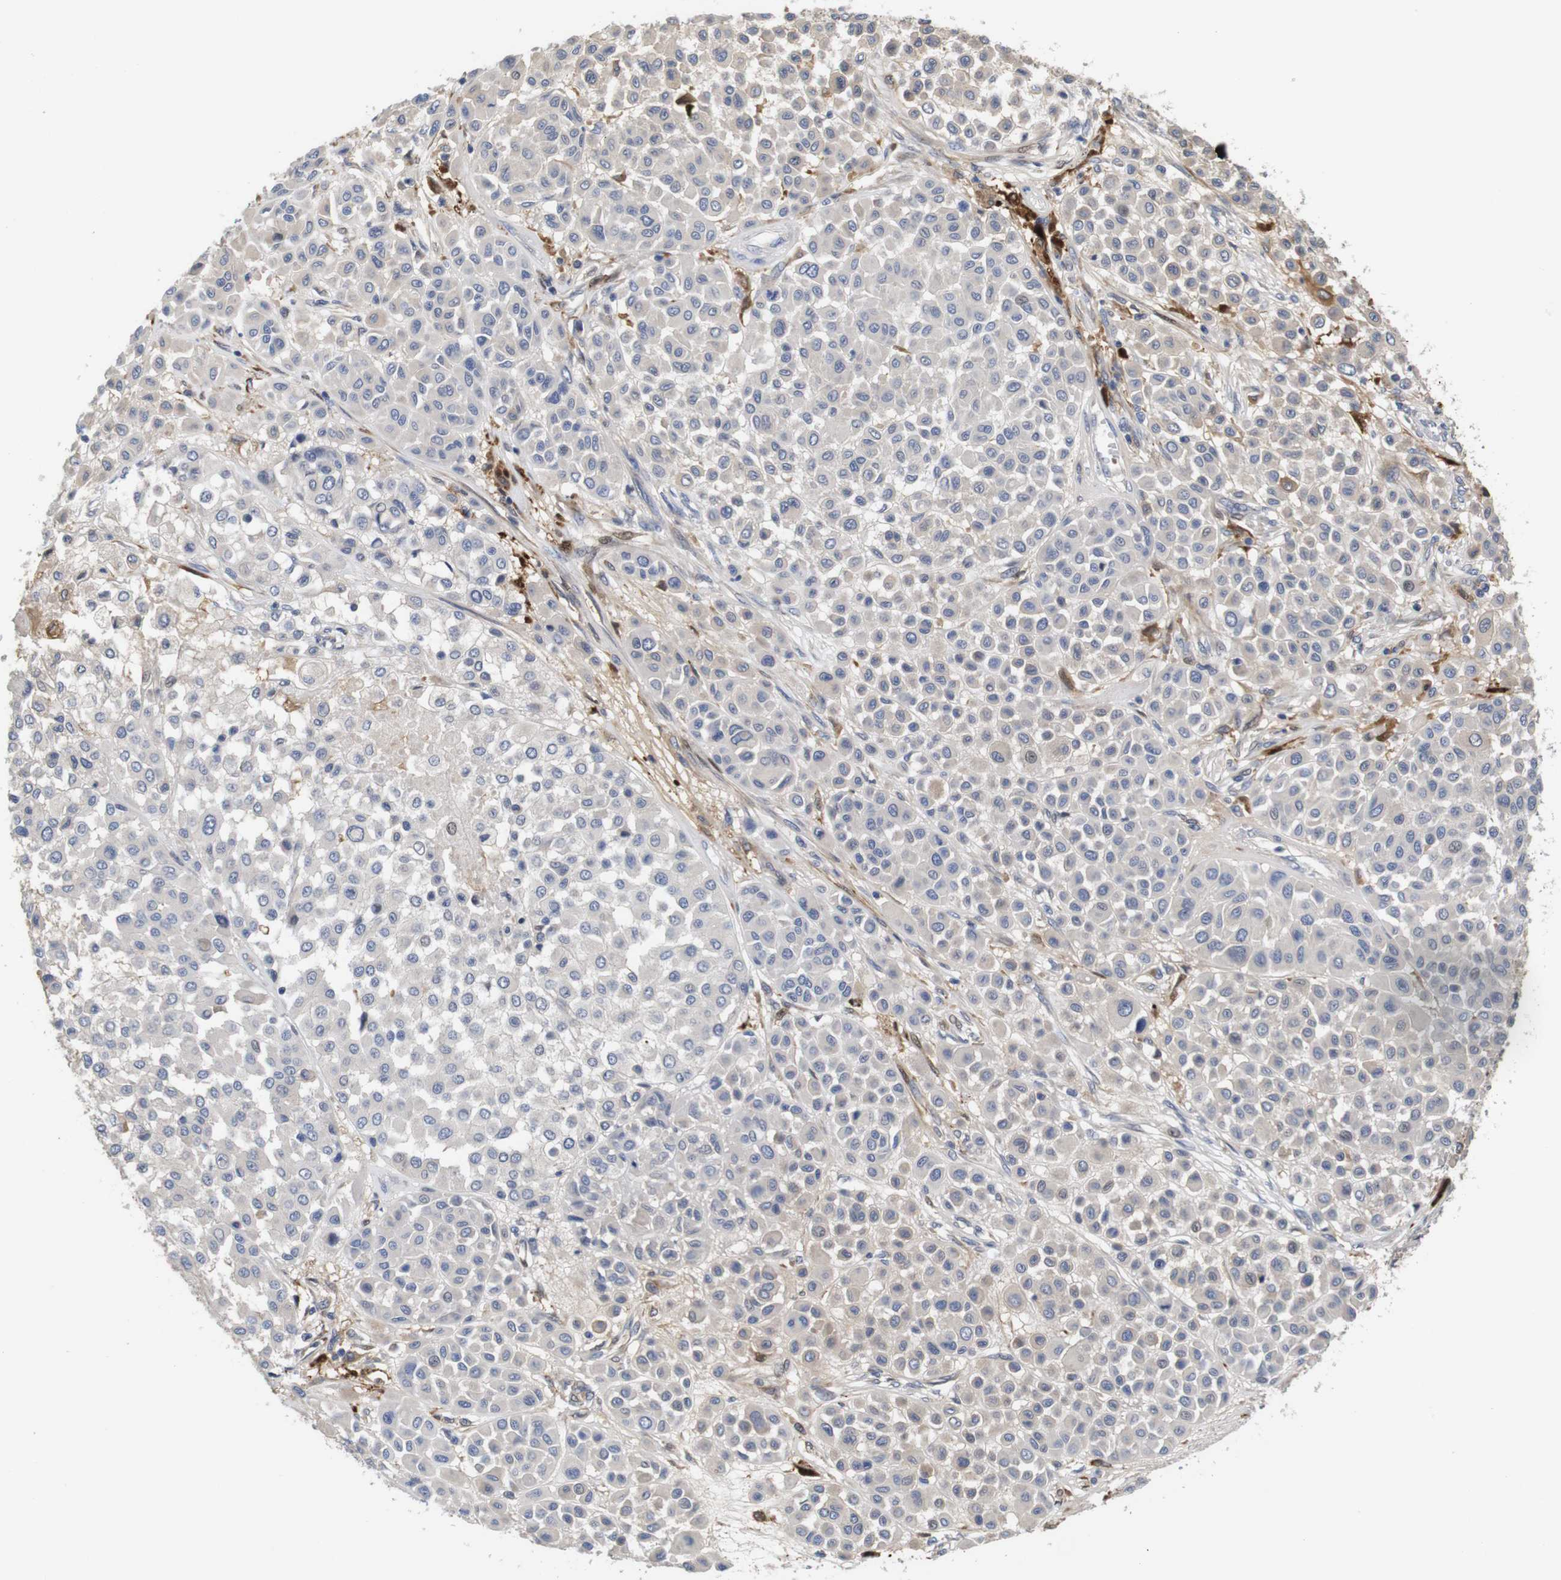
{"staining": {"intensity": "negative", "quantity": "none", "location": "none"}, "tissue": "melanoma", "cell_type": "Tumor cells", "image_type": "cancer", "snomed": [{"axis": "morphology", "description": "Malignant melanoma, Metastatic site"}, {"axis": "topography", "description": "Soft tissue"}], "caption": "DAB (3,3'-diaminobenzidine) immunohistochemical staining of malignant melanoma (metastatic site) displays no significant positivity in tumor cells.", "gene": "SPRY3", "patient": {"sex": "male", "age": 41}}